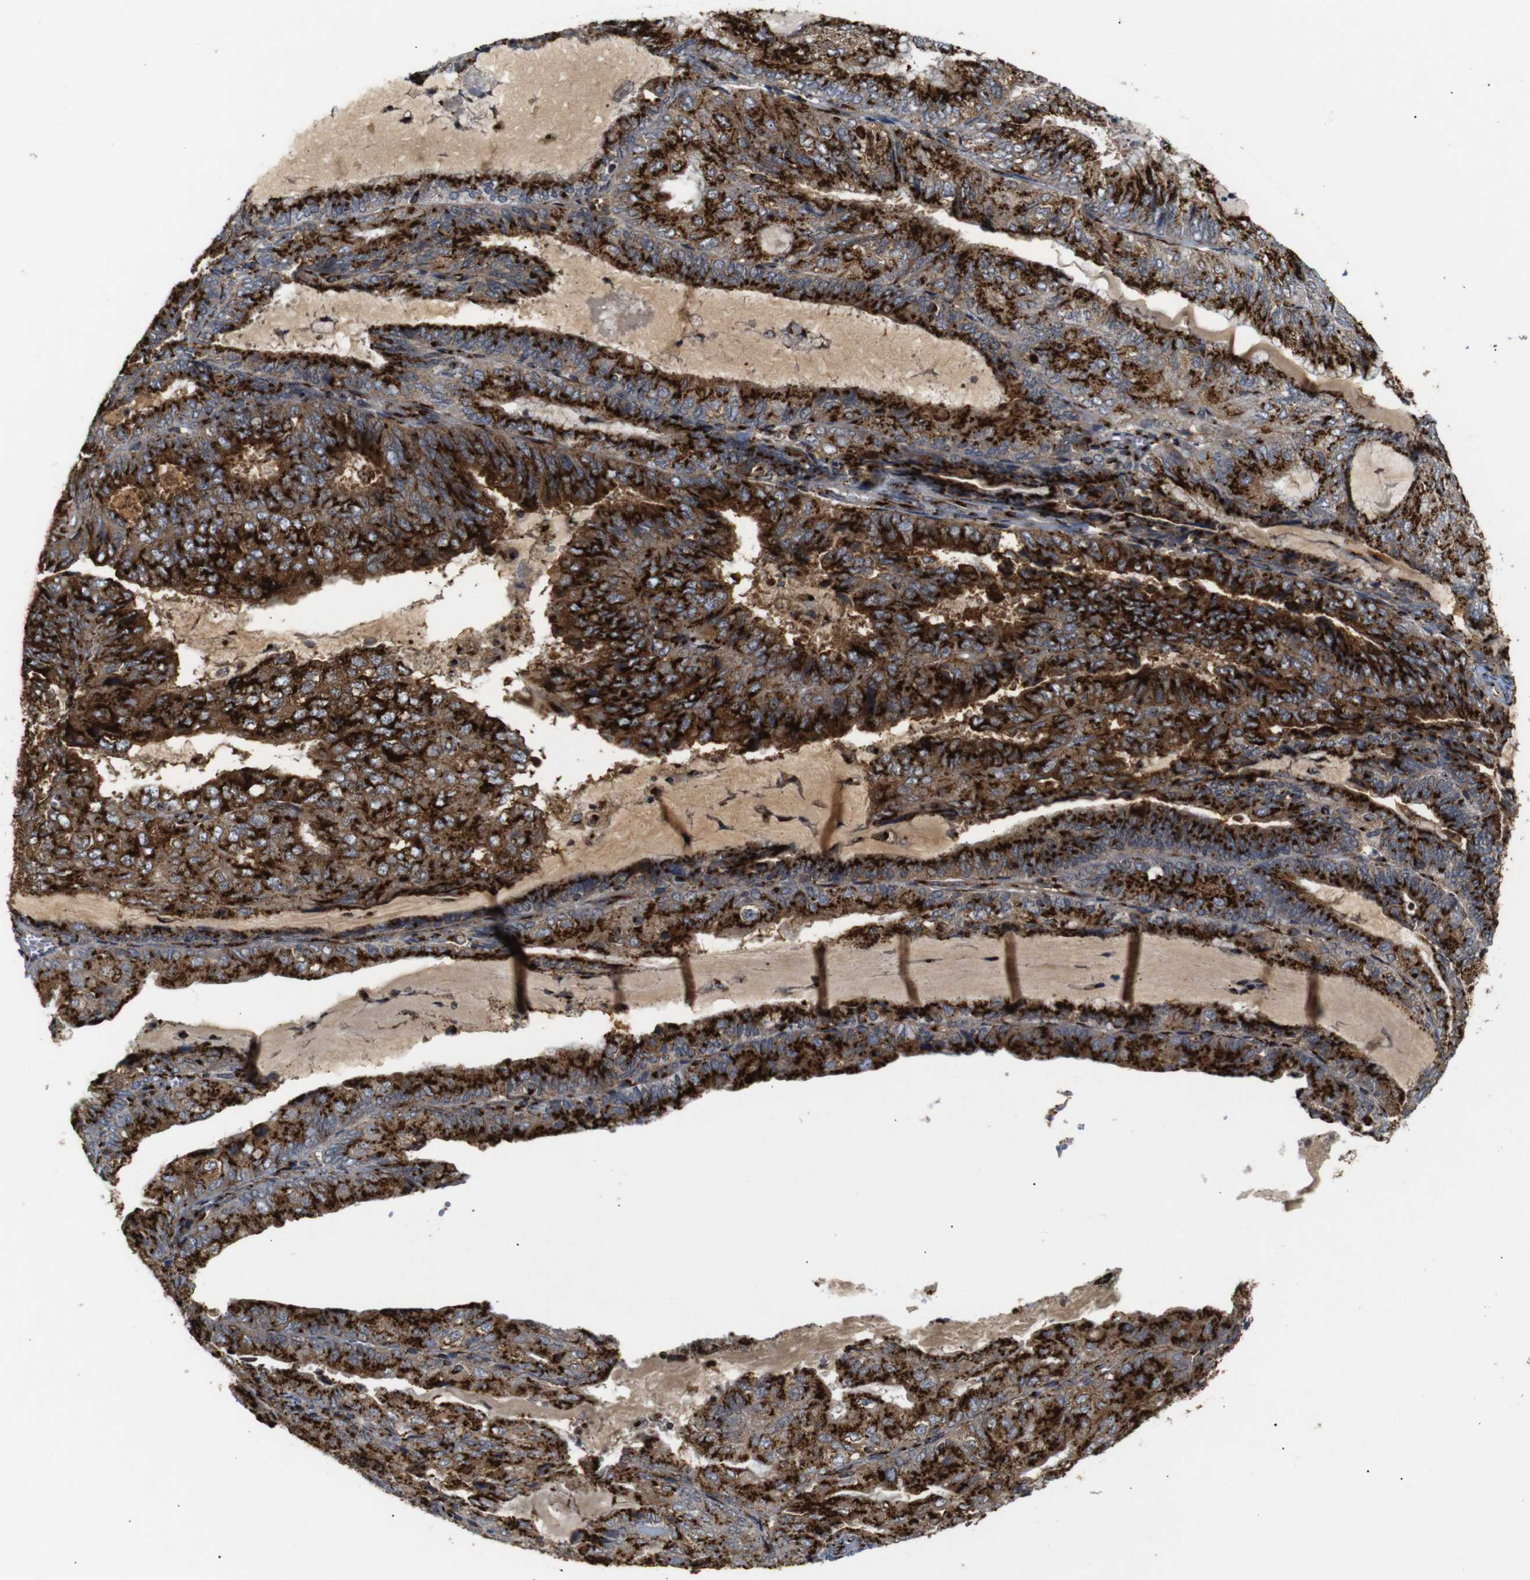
{"staining": {"intensity": "strong", "quantity": ">75%", "location": "cytoplasmic/membranous"}, "tissue": "endometrial cancer", "cell_type": "Tumor cells", "image_type": "cancer", "snomed": [{"axis": "morphology", "description": "Adenocarcinoma, NOS"}, {"axis": "topography", "description": "Endometrium"}], "caption": "Brown immunohistochemical staining in endometrial cancer (adenocarcinoma) shows strong cytoplasmic/membranous expression in approximately >75% of tumor cells. (Stains: DAB (3,3'-diaminobenzidine) in brown, nuclei in blue, Microscopy: brightfield microscopy at high magnification).", "gene": "TGOLN2", "patient": {"sex": "female", "age": 81}}